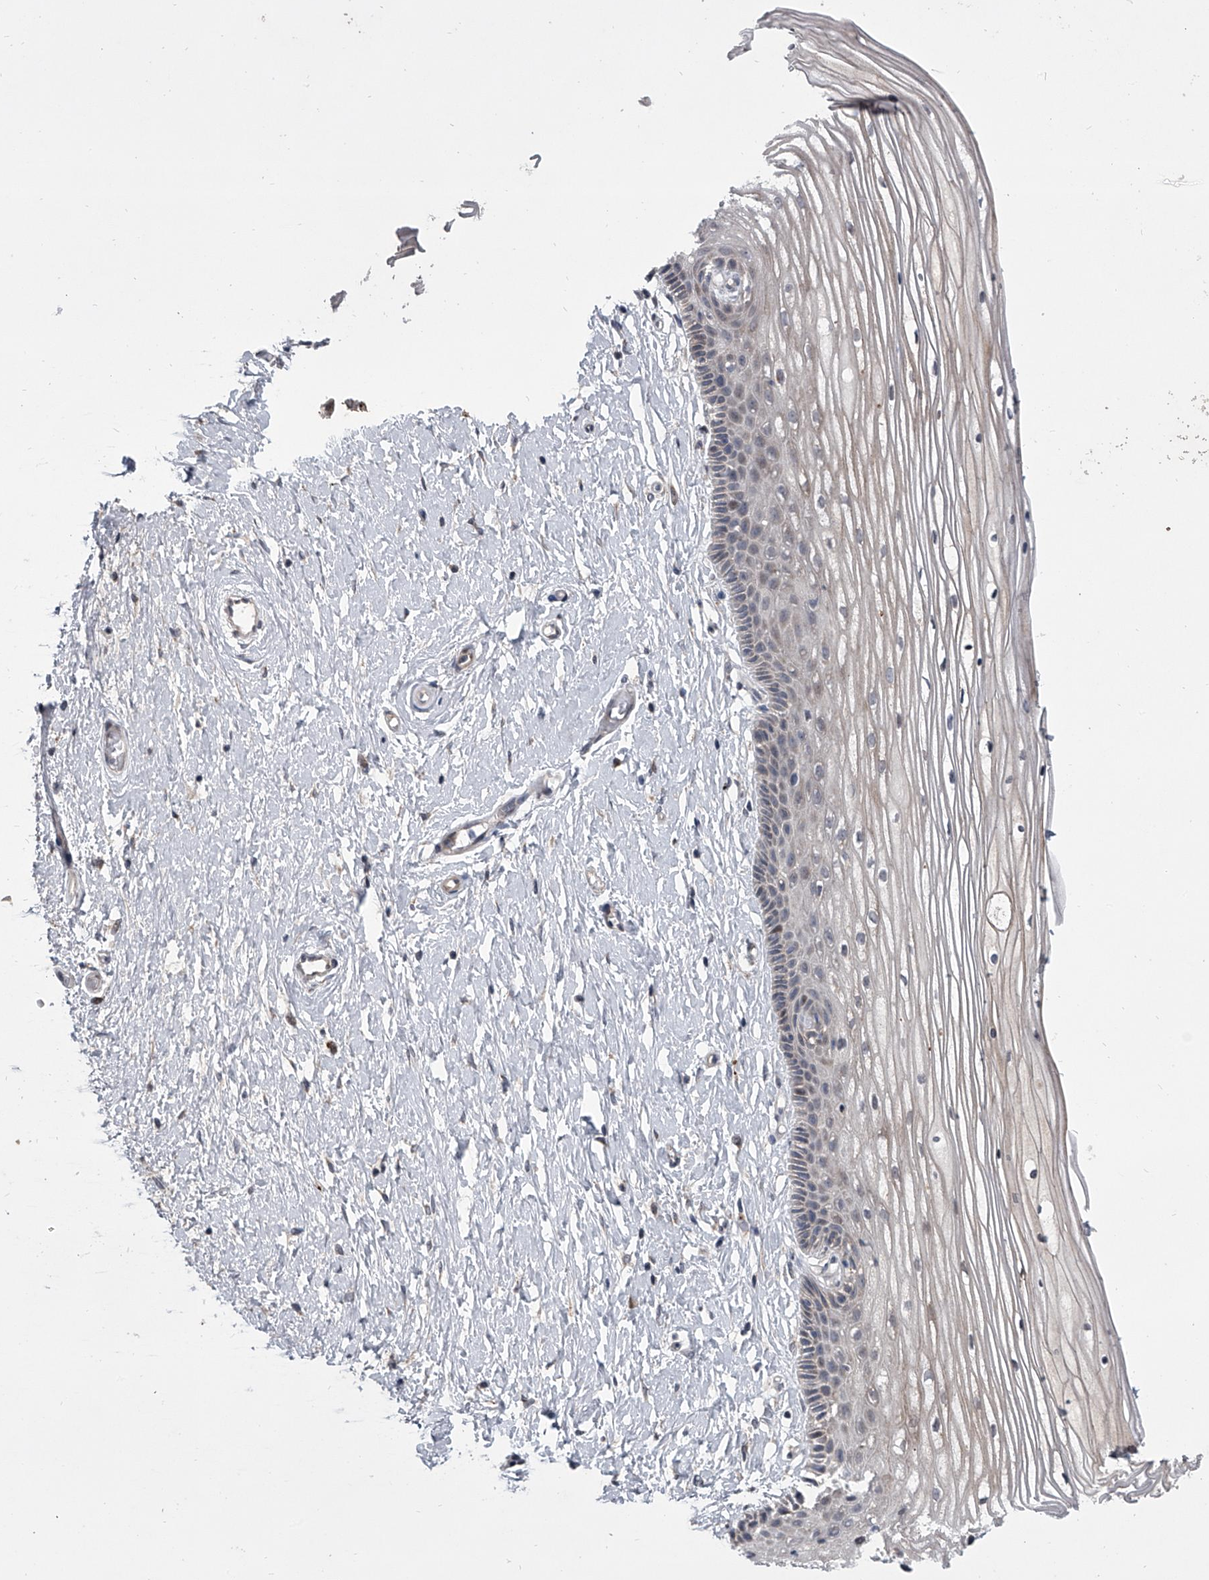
{"staining": {"intensity": "weak", "quantity": ">75%", "location": "cytoplasmic/membranous,nuclear"}, "tissue": "vagina", "cell_type": "Squamous epithelial cells", "image_type": "normal", "snomed": [{"axis": "morphology", "description": "Normal tissue, NOS"}, {"axis": "topography", "description": "Vagina"}, {"axis": "topography", "description": "Cervix"}], "caption": "Human vagina stained with a brown dye displays weak cytoplasmic/membranous,nuclear positive staining in approximately >75% of squamous epithelial cells.", "gene": "HEATR6", "patient": {"sex": "female", "age": 40}}